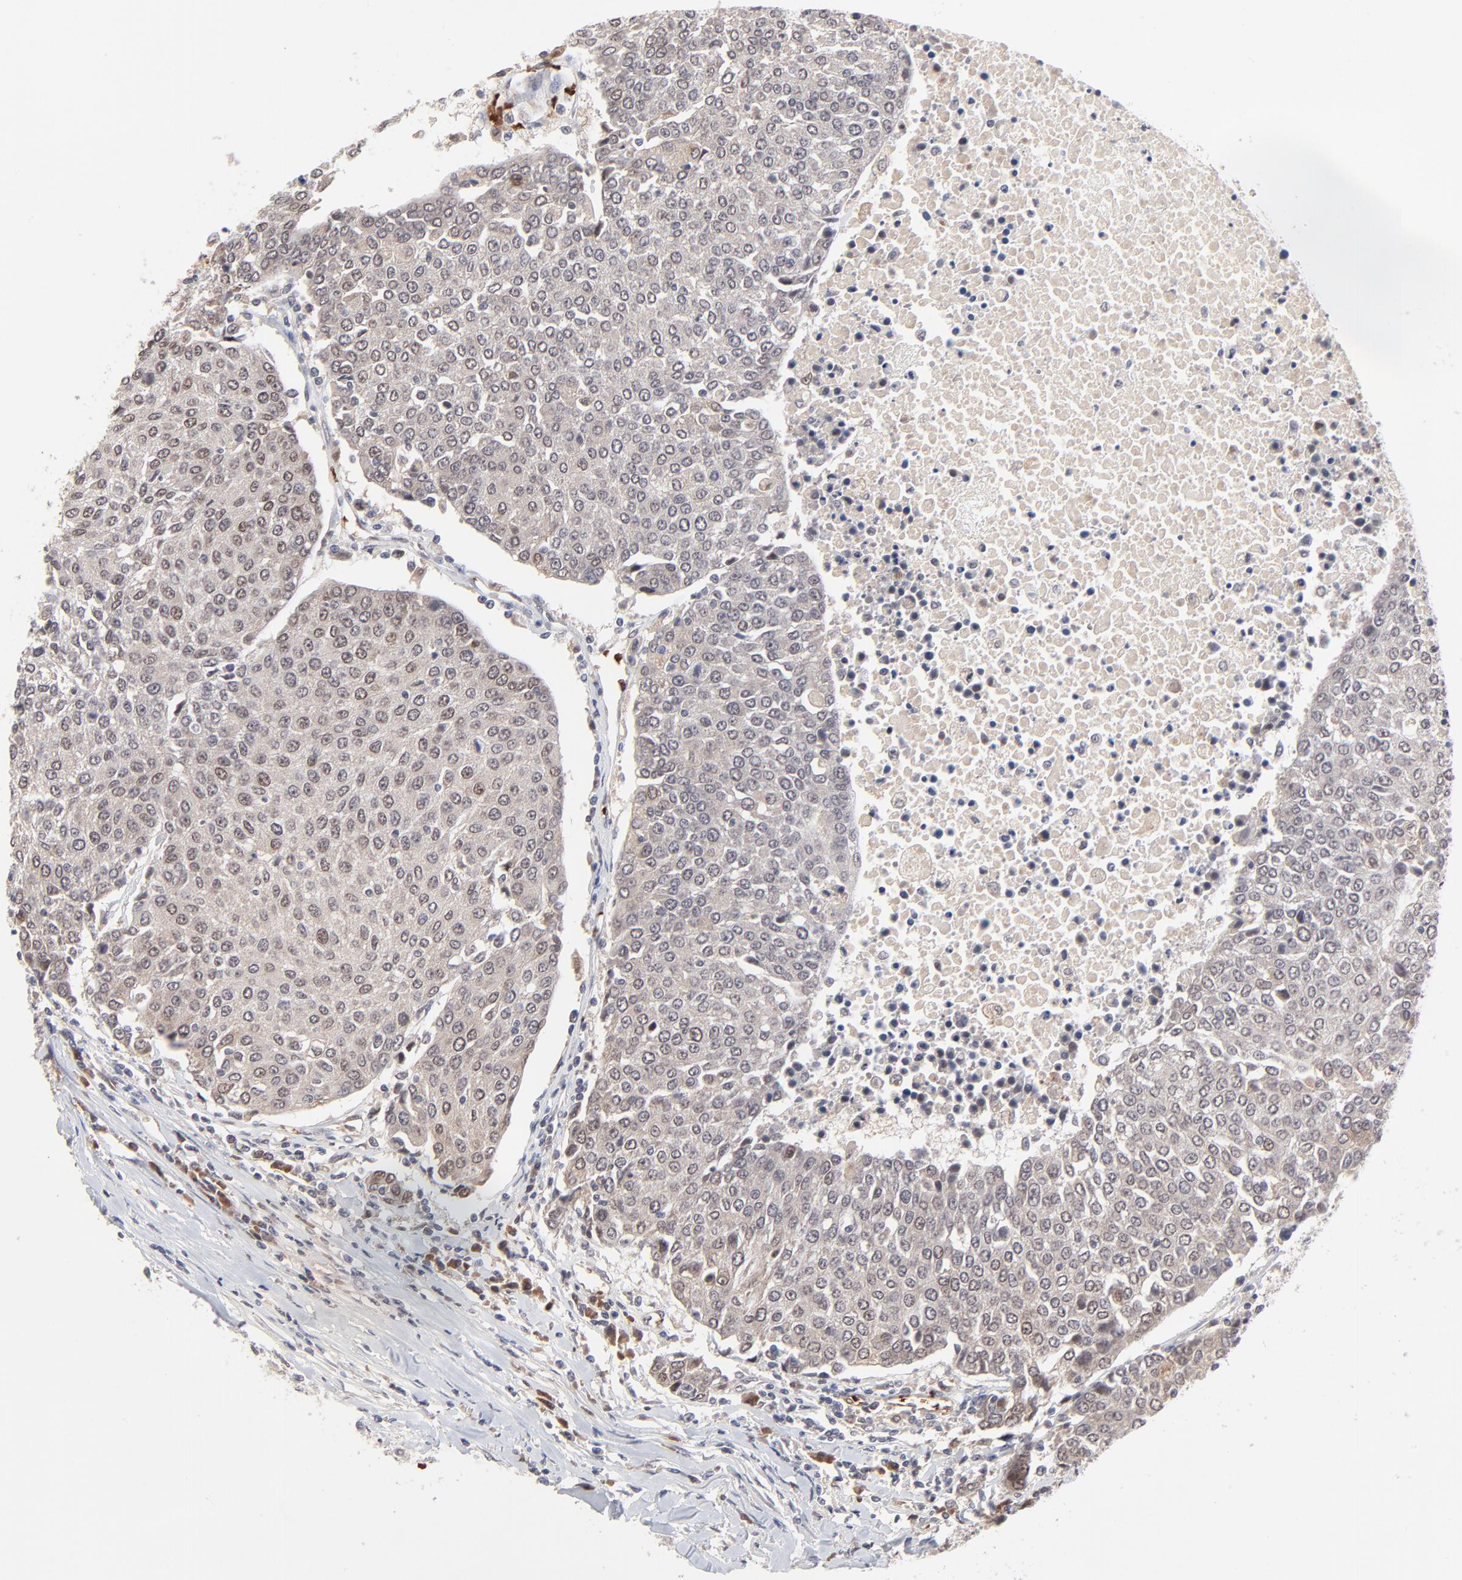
{"staining": {"intensity": "weak", "quantity": "25%-75%", "location": "cytoplasmic/membranous,nuclear"}, "tissue": "urothelial cancer", "cell_type": "Tumor cells", "image_type": "cancer", "snomed": [{"axis": "morphology", "description": "Urothelial carcinoma, High grade"}, {"axis": "topography", "description": "Urinary bladder"}], "caption": "Protein analysis of urothelial cancer tissue exhibits weak cytoplasmic/membranous and nuclear expression in about 25%-75% of tumor cells. (IHC, brightfield microscopy, high magnification).", "gene": "CASP10", "patient": {"sex": "female", "age": 85}}